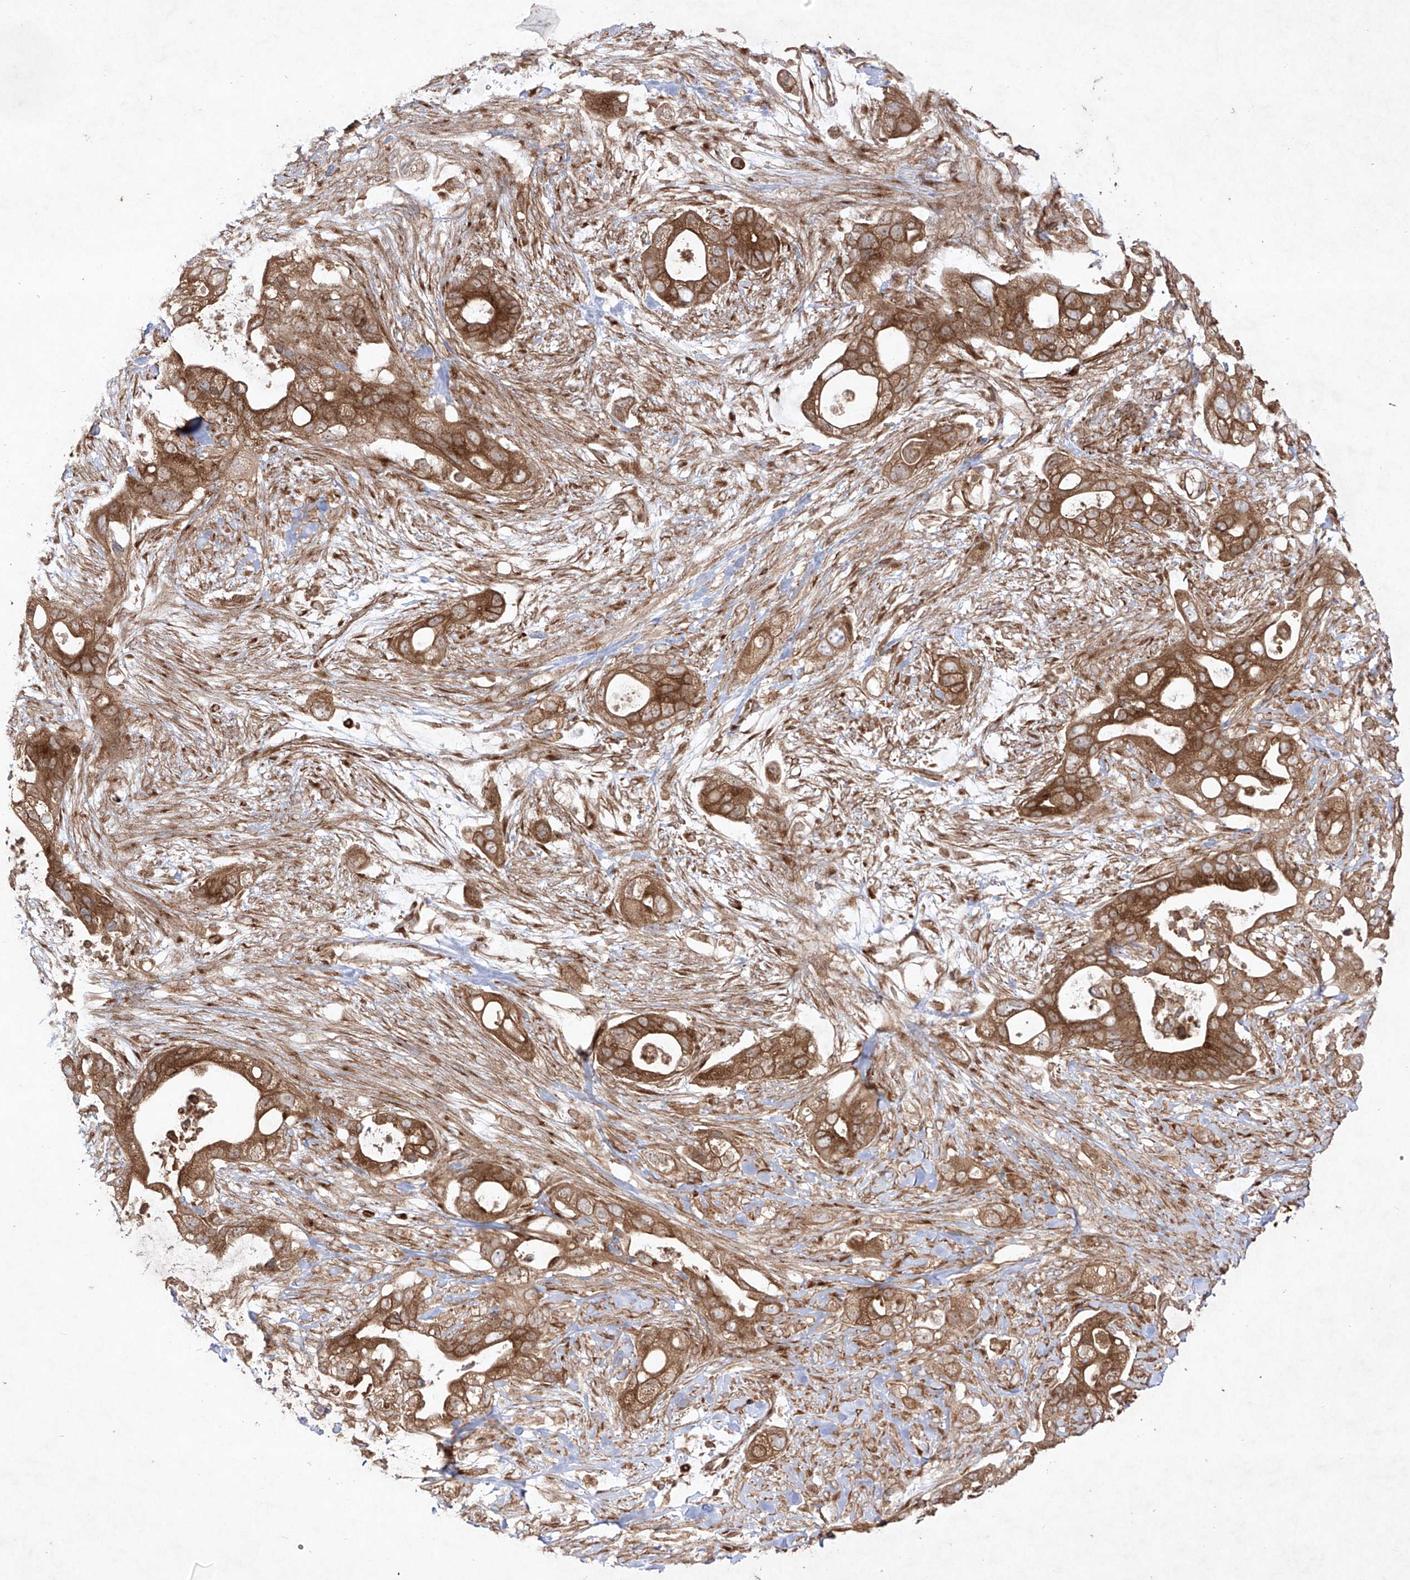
{"staining": {"intensity": "moderate", "quantity": ">75%", "location": "cytoplasmic/membranous"}, "tissue": "pancreatic cancer", "cell_type": "Tumor cells", "image_type": "cancer", "snomed": [{"axis": "morphology", "description": "Adenocarcinoma, NOS"}, {"axis": "topography", "description": "Pancreas"}], "caption": "Immunohistochemical staining of adenocarcinoma (pancreatic) reveals medium levels of moderate cytoplasmic/membranous protein positivity in about >75% of tumor cells. The protein is stained brown, and the nuclei are stained in blue (DAB IHC with brightfield microscopy, high magnification).", "gene": "YKT6", "patient": {"sex": "male", "age": 53}}